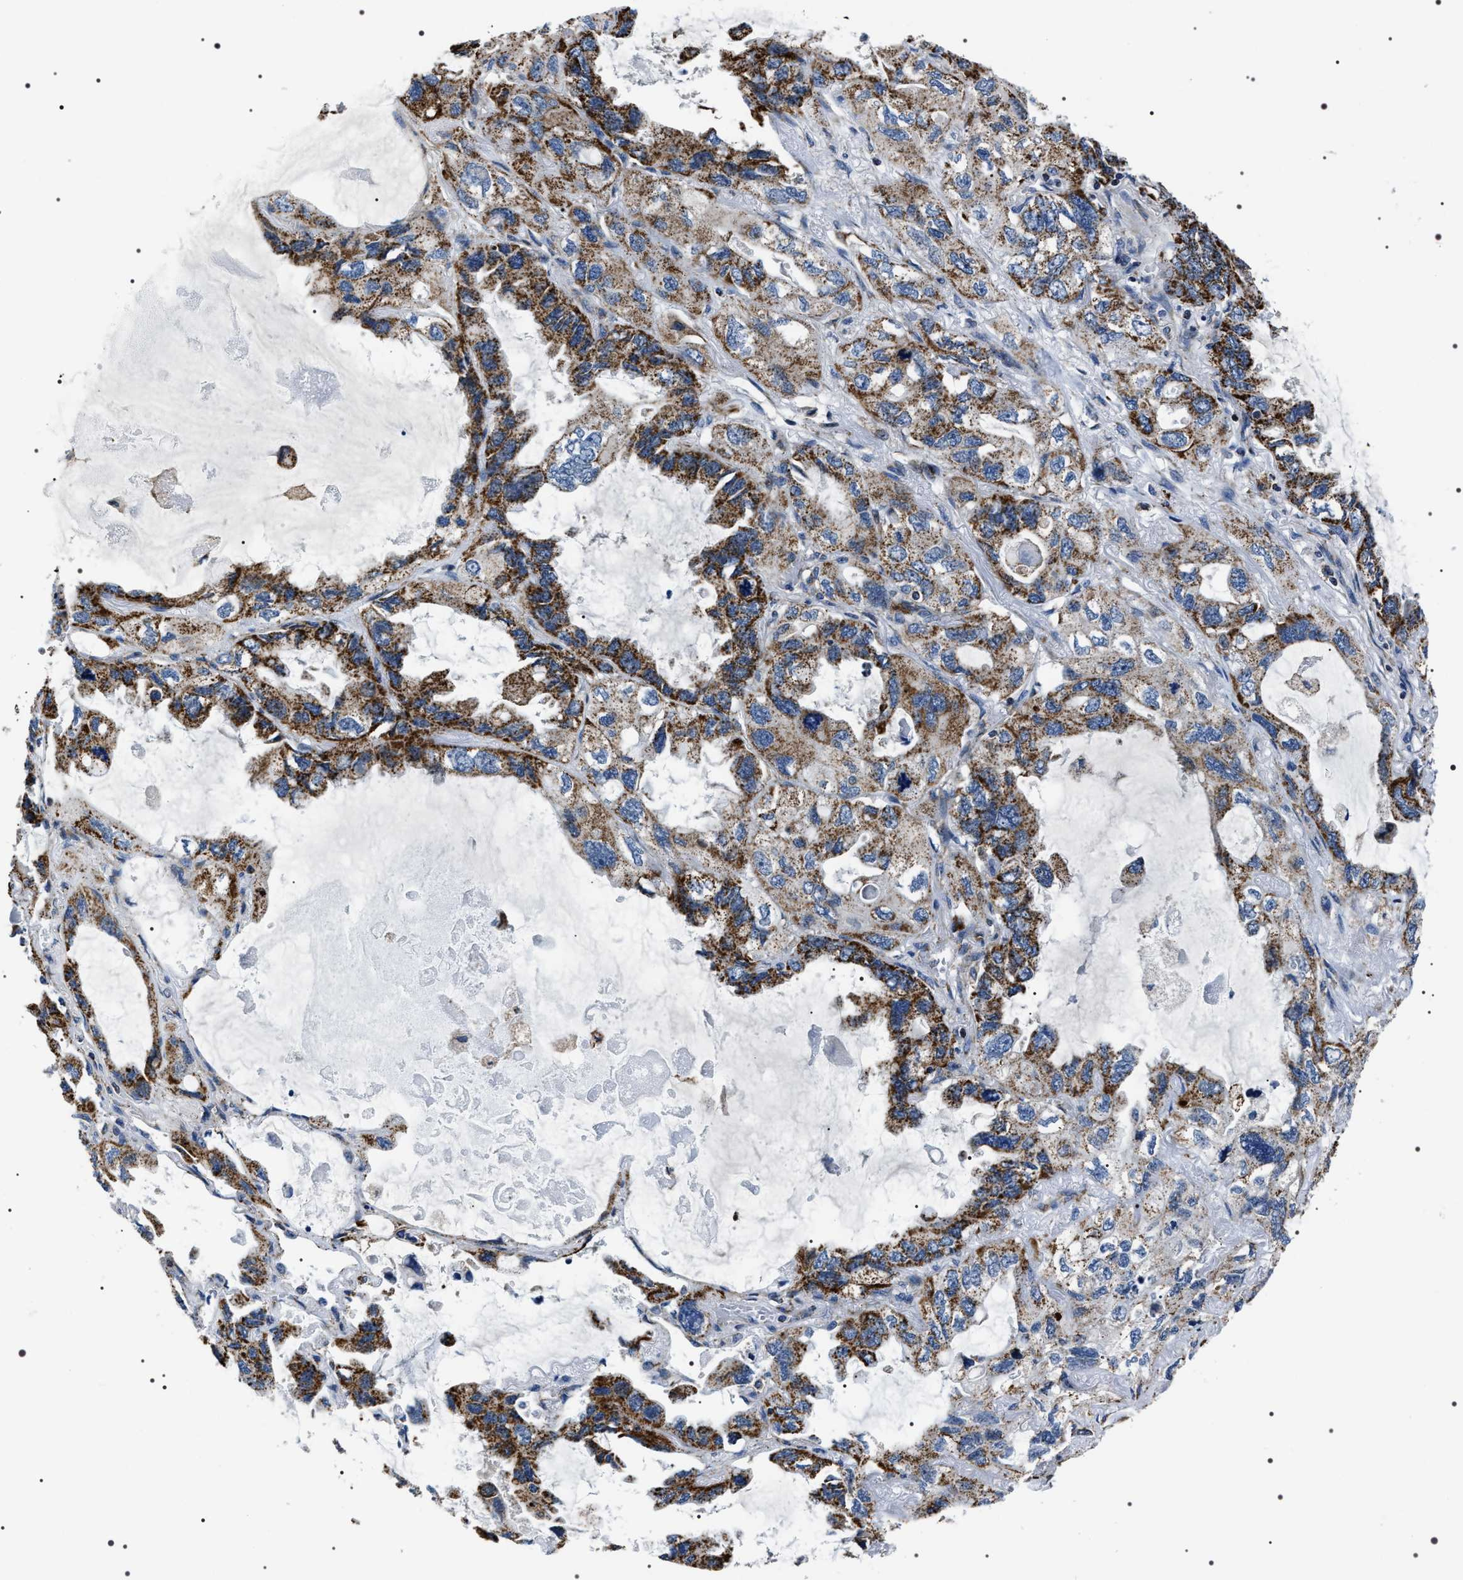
{"staining": {"intensity": "moderate", "quantity": ">75%", "location": "cytoplasmic/membranous"}, "tissue": "lung cancer", "cell_type": "Tumor cells", "image_type": "cancer", "snomed": [{"axis": "morphology", "description": "Squamous cell carcinoma, NOS"}, {"axis": "topography", "description": "Lung"}], "caption": "The histopathology image reveals immunohistochemical staining of lung squamous cell carcinoma. There is moderate cytoplasmic/membranous expression is seen in about >75% of tumor cells.", "gene": "NTMT1", "patient": {"sex": "female", "age": 73}}